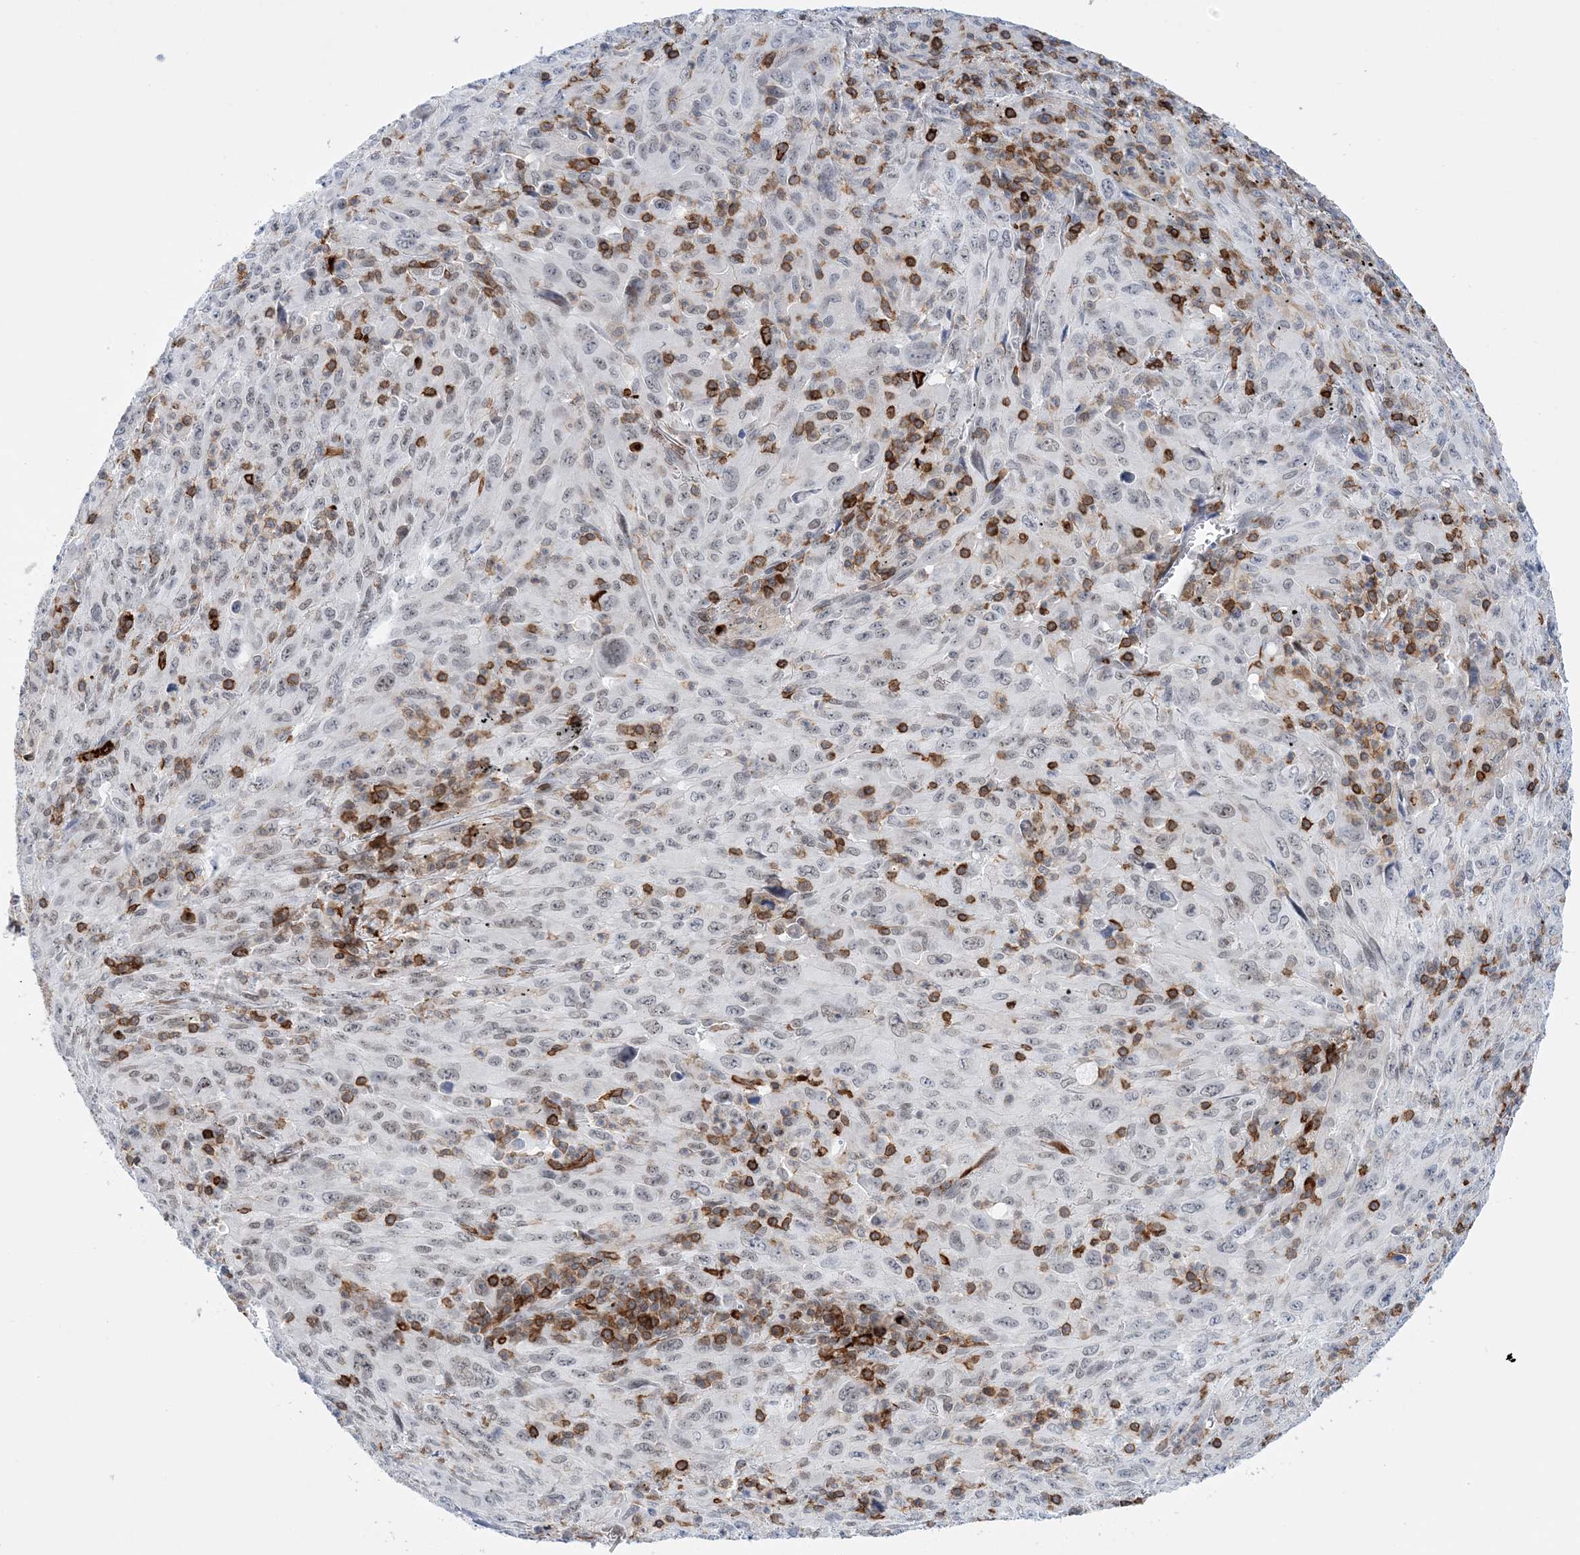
{"staining": {"intensity": "weak", "quantity": ">75%", "location": "nuclear"}, "tissue": "melanoma", "cell_type": "Tumor cells", "image_type": "cancer", "snomed": [{"axis": "morphology", "description": "Malignant melanoma, Metastatic site"}, {"axis": "topography", "description": "Skin"}], "caption": "About >75% of tumor cells in melanoma exhibit weak nuclear protein staining as visualized by brown immunohistochemical staining.", "gene": "PRMT9", "patient": {"sex": "female", "age": 56}}